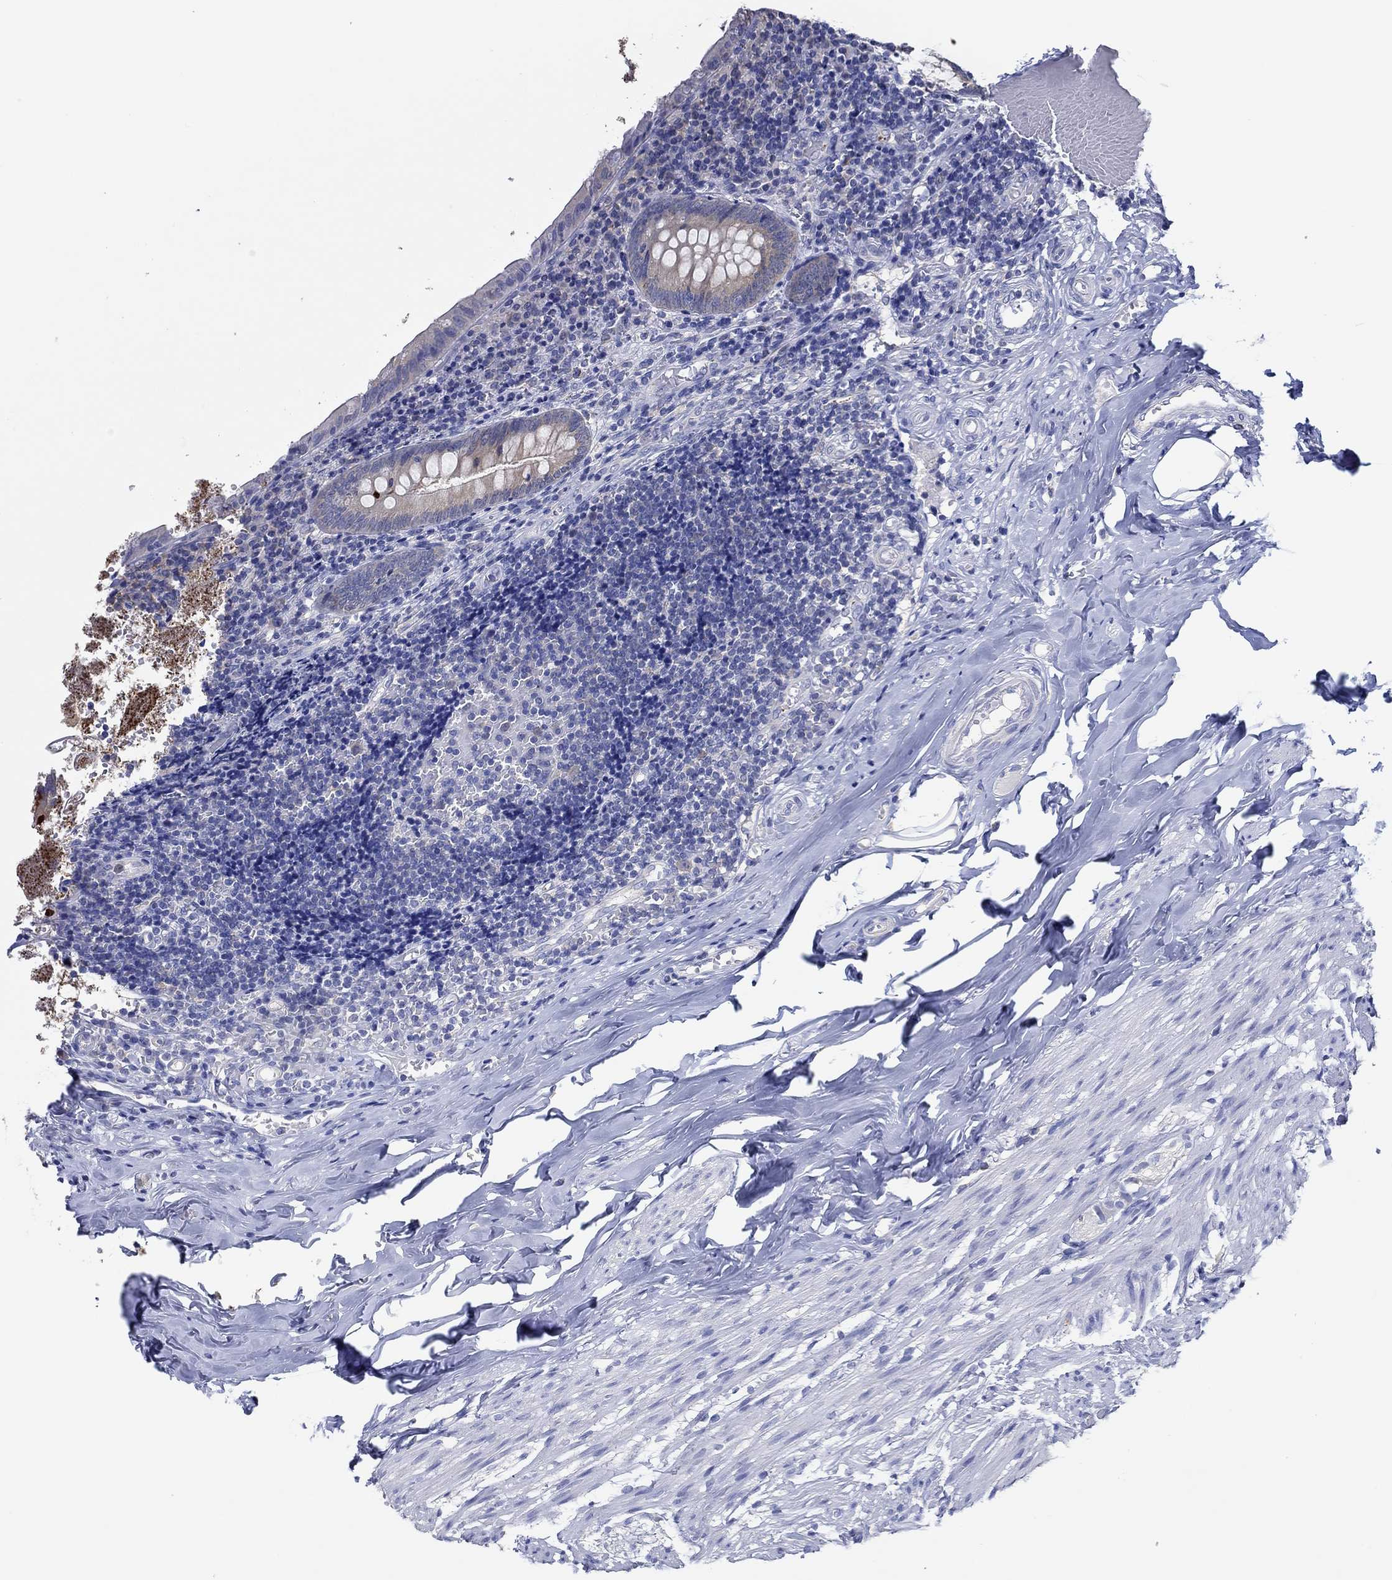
{"staining": {"intensity": "strong", "quantity": "<25%", "location": "cytoplasmic/membranous"}, "tissue": "appendix", "cell_type": "Glandular cells", "image_type": "normal", "snomed": [{"axis": "morphology", "description": "Normal tissue, NOS"}, {"axis": "topography", "description": "Appendix"}], "caption": "Immunohistochemistry (IHC) (DAB (3,3'-diaminobenzidine)) staining of unremarkable appendix exhibits strong cytoplasmic/membranous protein expression in approximately <25% of glandular cells.", "gene": "SLC27A3", "patient": {"sex": "female", "age": 23}}